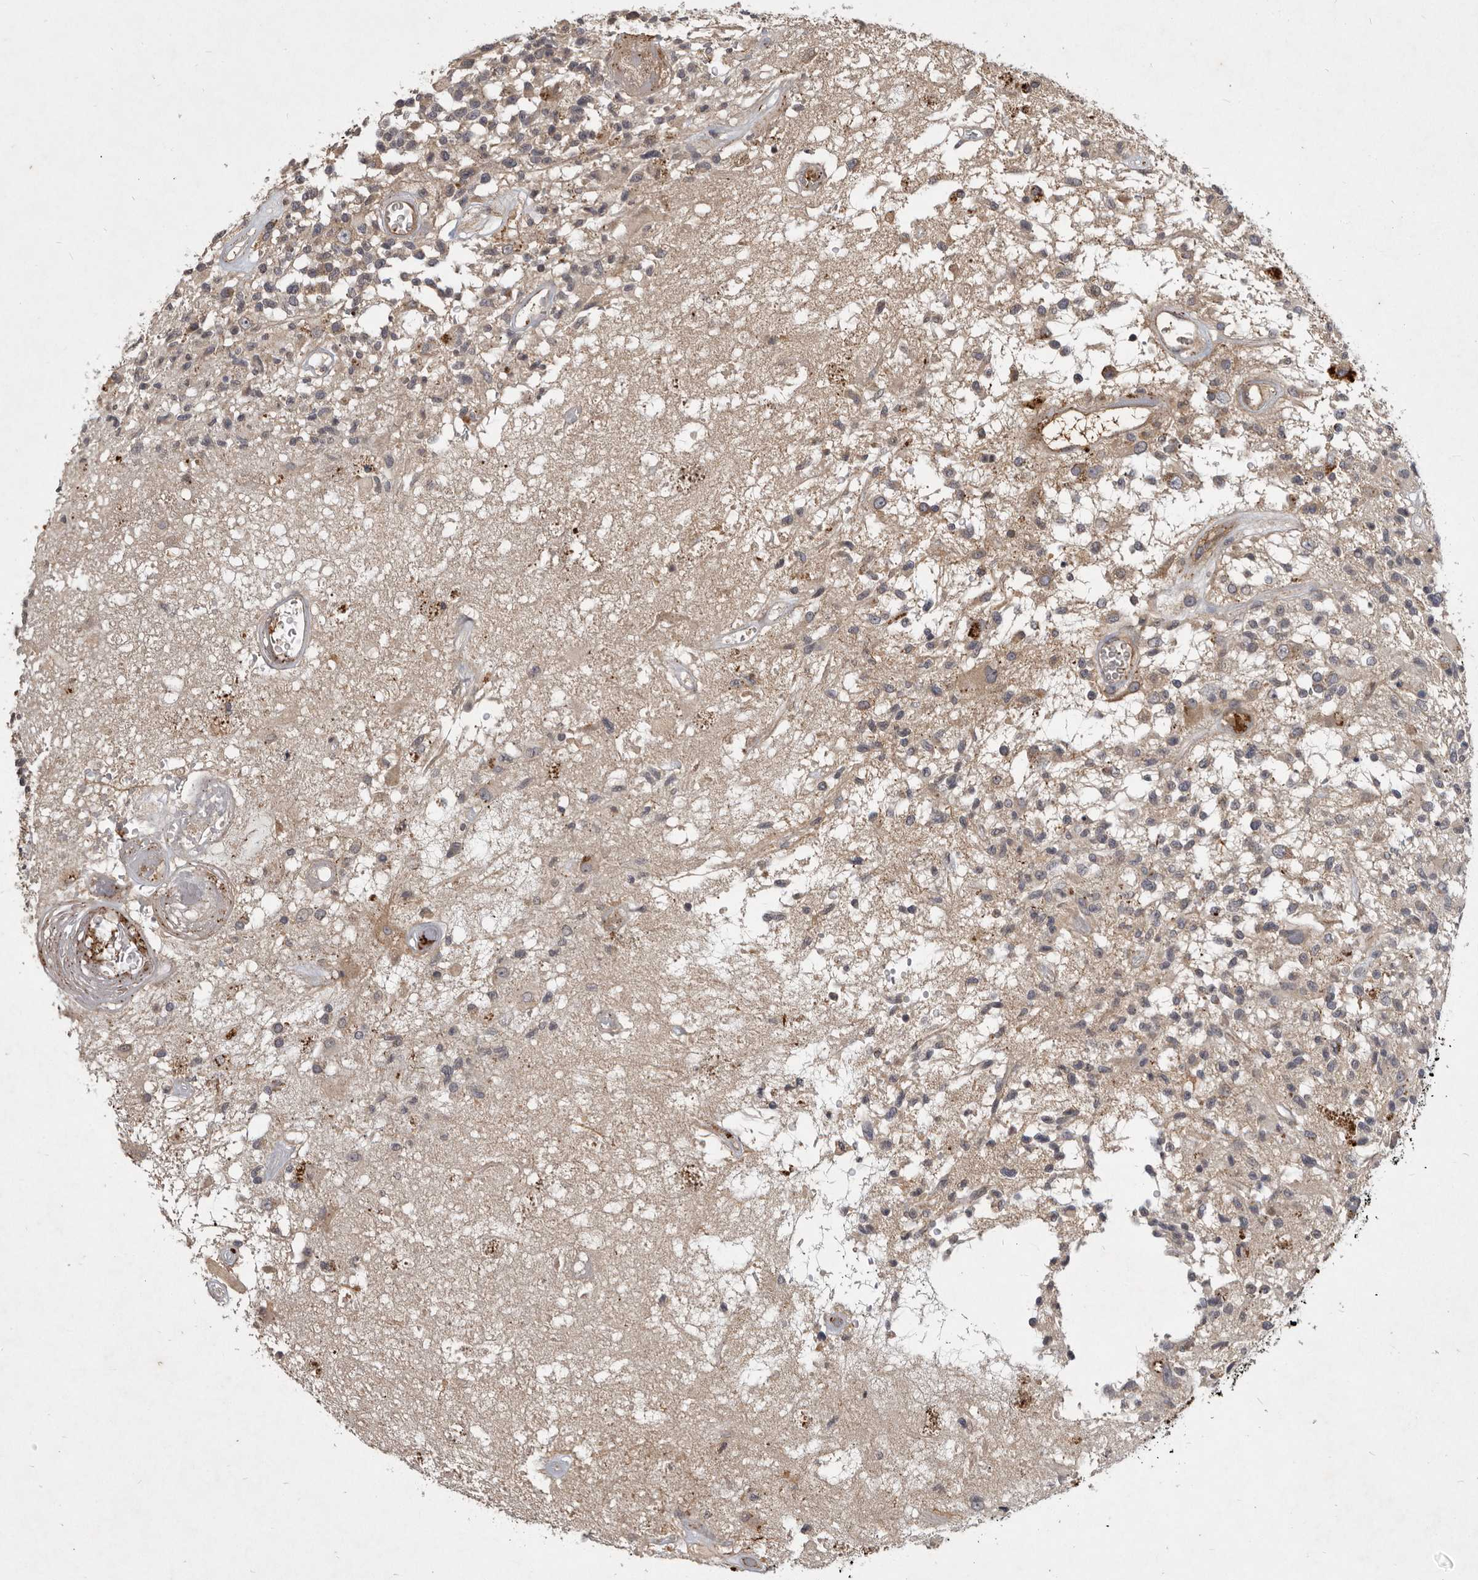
{"staining": {"intensity": "weak", "quantity": "25%-75%", "location": "cytoplasmic/membranous"}, "tissue": "glioma", "cell_type": "Tumor cells", "image_type": "cancer", "snomed": [{"axis": "morphology", "description": "Glioma, malignant, High grade"}, {"axis": "morphology", "description": "Glioblastoma, NOS"}, {"axis": "topography", "description": "Brain"}], "caption": "This is an image of immunohistochemistry staining of glioblastoma, which shows weak expression in the cytoplasmic/membranous of tumor cells.", "gene": "DNAJC28", "patient": {"sex": "male", "age": 60}}